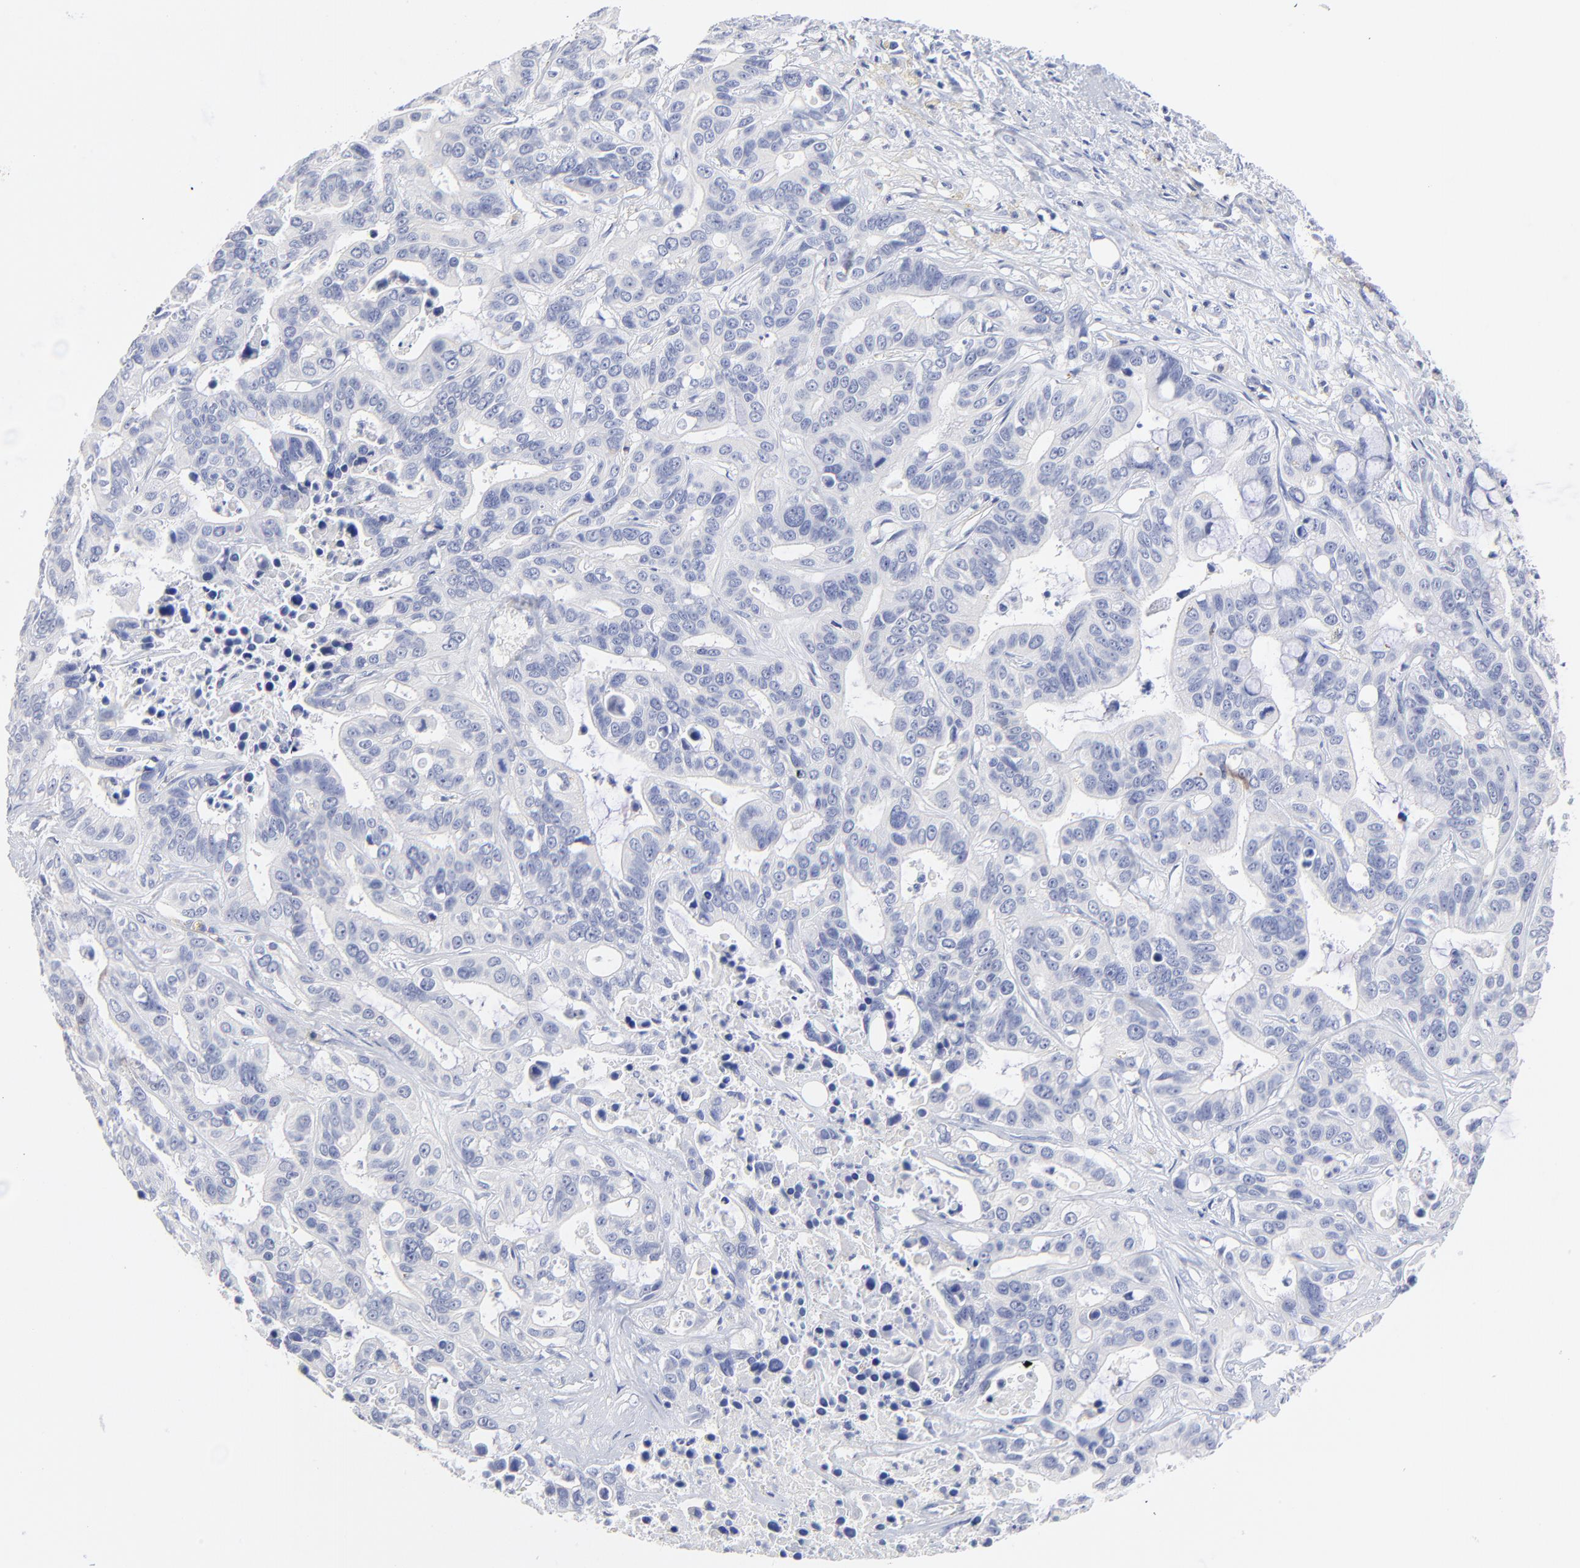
{"staining": {"intensity": "negative", "quantity": "none", "location": "none"}, "tissue": "liver cancer", "cell_type": "Tumor cells", "image_type": "cancer", "snomed": [{"axis": "morphology", "description": "Cholangiocarcinoma"}, {"axis": "topography", "description": "Liver"}], "caption": "Immunohistochemistry (IHC) micrograph of human liver cancer stained for a protein (brown), which reveals no positivity in tumor cells. Nuclei are stained in blue.", "gene": "SULT4A1", "patient": {"sex": "female", "age": 65}}